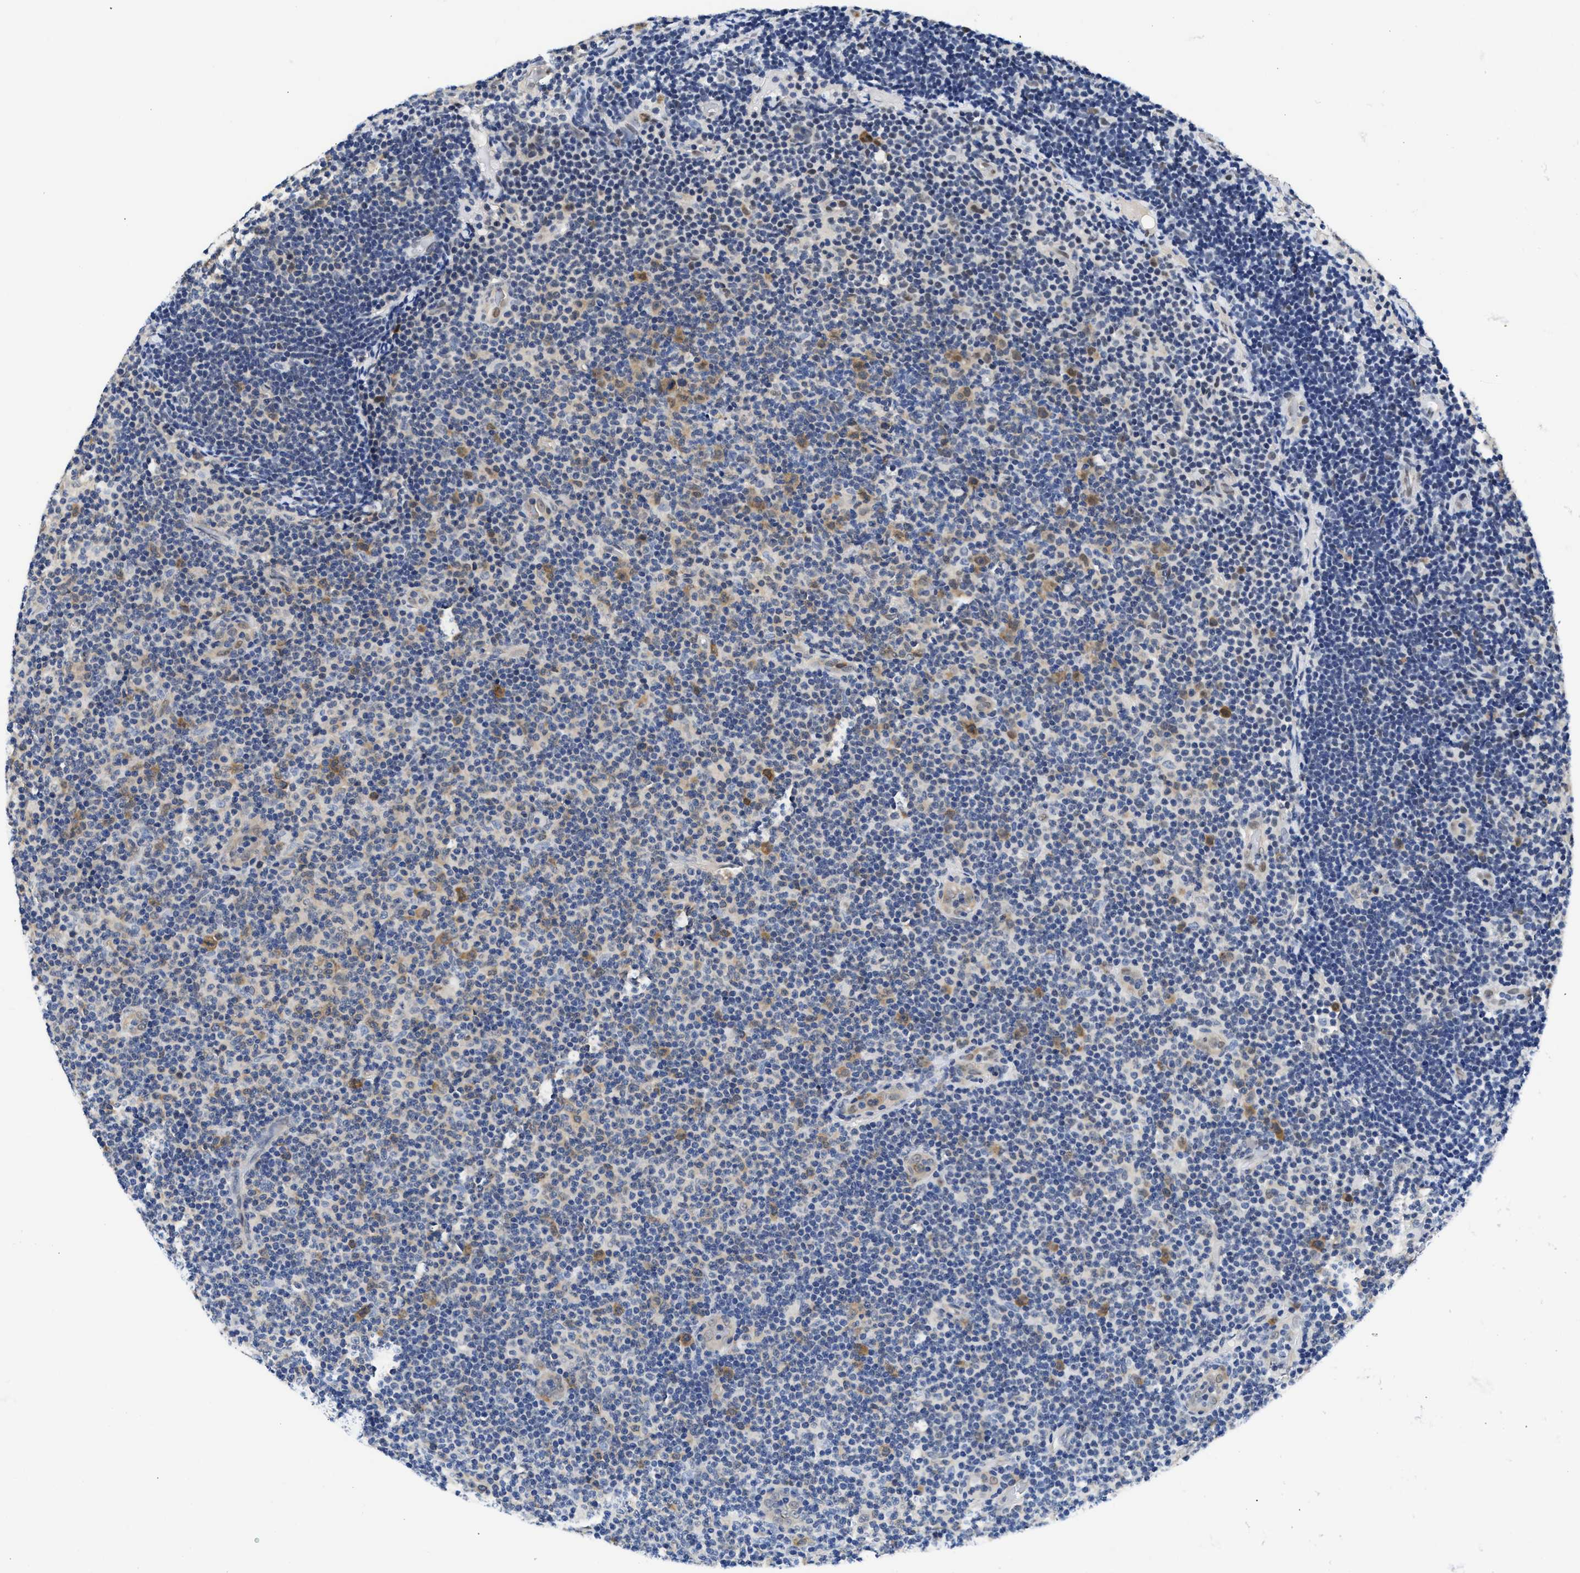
{"staining": {"intensity": "moderate", "quantity": "<25%", "location": "cytoplasmic/membranous"}, "tissue": "lymphoma", "cell_type": "Tumor cells", "image_type": "cancer", "snomed": [{"axis": "morphology", "description": "Malignant lymphoma, non-Hodgkin's type, Low grade"}, {"axis": "topography", "description": "Lymph node"}], "caption": "Moderate cytoplasmic/membranous positivity for a protein is identified in approximately <25% of tumor cells of low-grade malignant lymphoma, non-Hodgkin's type using immunohistochemistry (IHC).", "gene": "XPO5", "patient": {"sex": "male", "age": 83}}